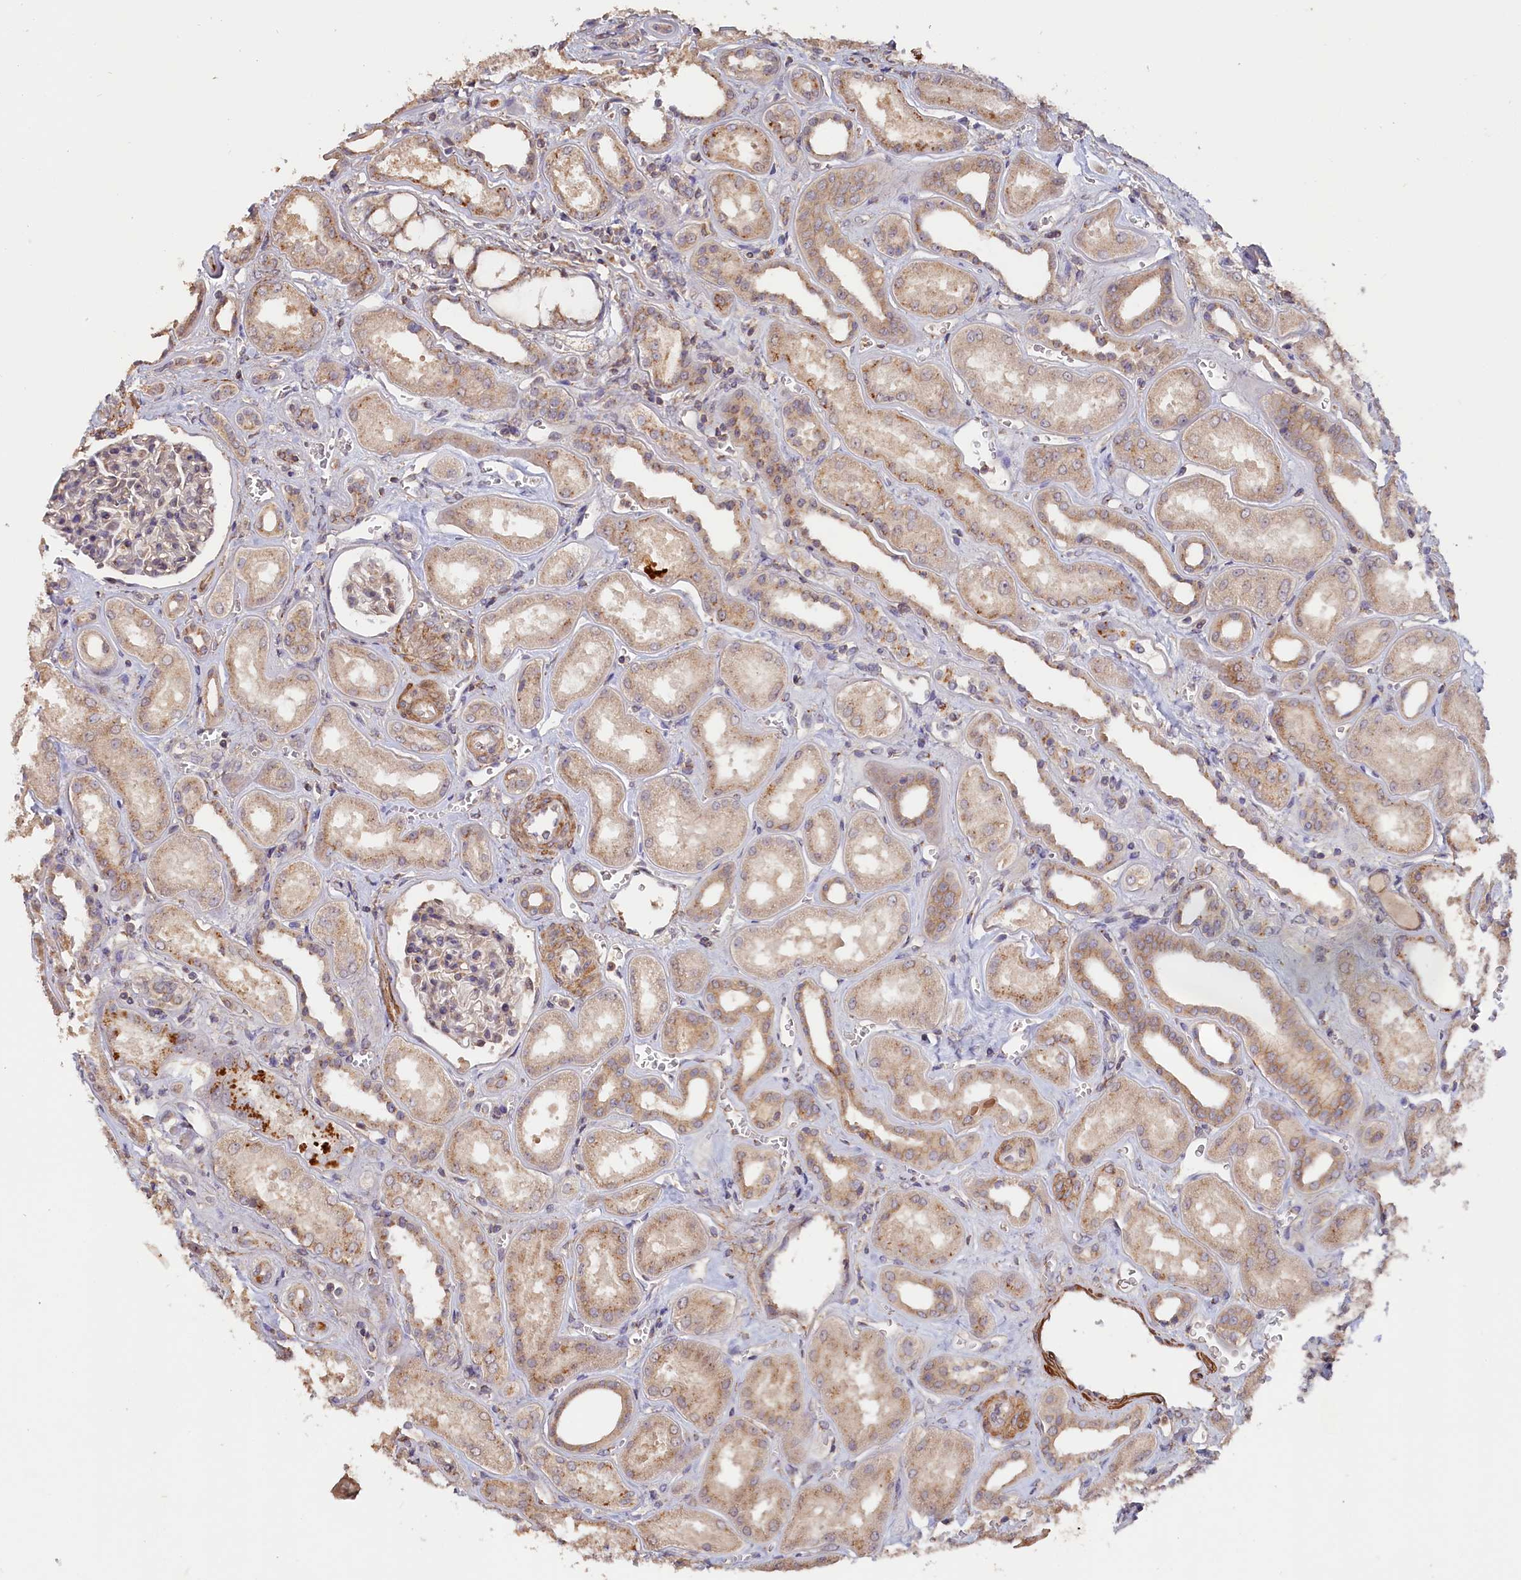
{"staining": {"intensity": "weak", "quantity": "25%-75%", "location": "cytoplasmic/membranous"}, "tissue": "kidney", "cell_type": "Cells in glomeruli", "image_type": "normal", "snomed": [{"axis": "morphology", "description": "Normal tissue, NOS"}, {"axis": "morphology", "description": "Adenocarcinoma, NOS"}, {"axis": "topography", "description": "Kidney"}], "caption": "Protein expression analysis of benign human kidney reveals weak cytoplasmic/membranous staining in about 25%-75% of cells in glomeruli. The staining is performed using DAB brown chromogen to label protein expression. The nuclei are counter-stained blue using hematoxylin.", "gene": "TANGO6", "patient": {"sex": "female", "age": 68}}